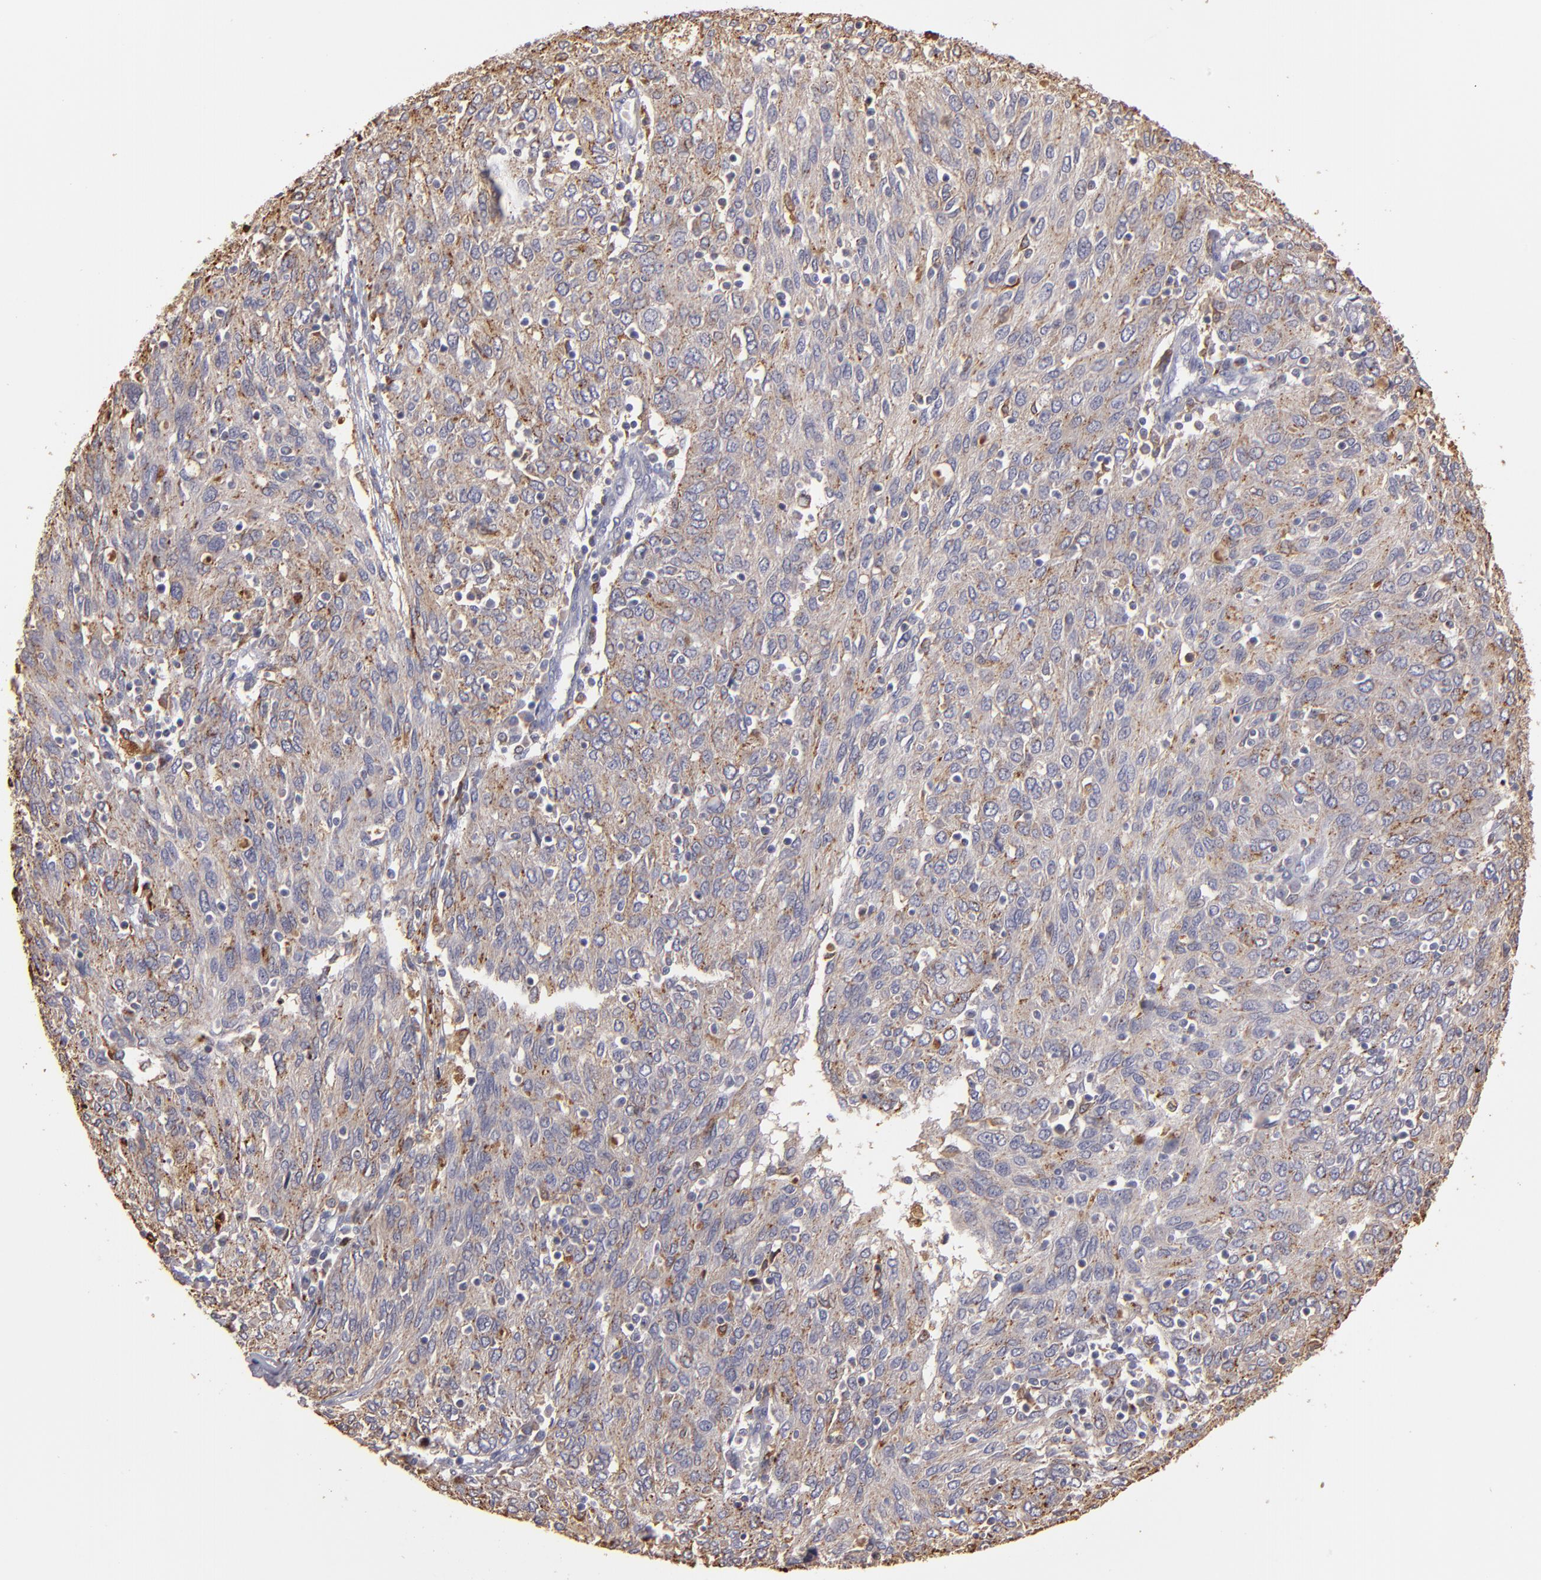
{"staining": {"intensity": "moderate", "quantity": ">75%", "location": "cytoplasmic/membranous"}, "tissue": "ovarian cancer", "cell_type": "Tumor cells", "image_type": "cancer", "snomed": [{"axis": "morphology", "description": "Carcinoma, endometroid"}, {"axis": "topography", "description": "Ovary"}], "caption": "Immunohistochemistry (IHC) (DAB (3,3'-diaminobenzidine)) staining of ovarian cancer demonstrates moderate cytoplasmic/membranous protein expression in about >75% of tumor cells.", "gene": "TRAF1", "patient": {"sex": "female", "age": 50}}